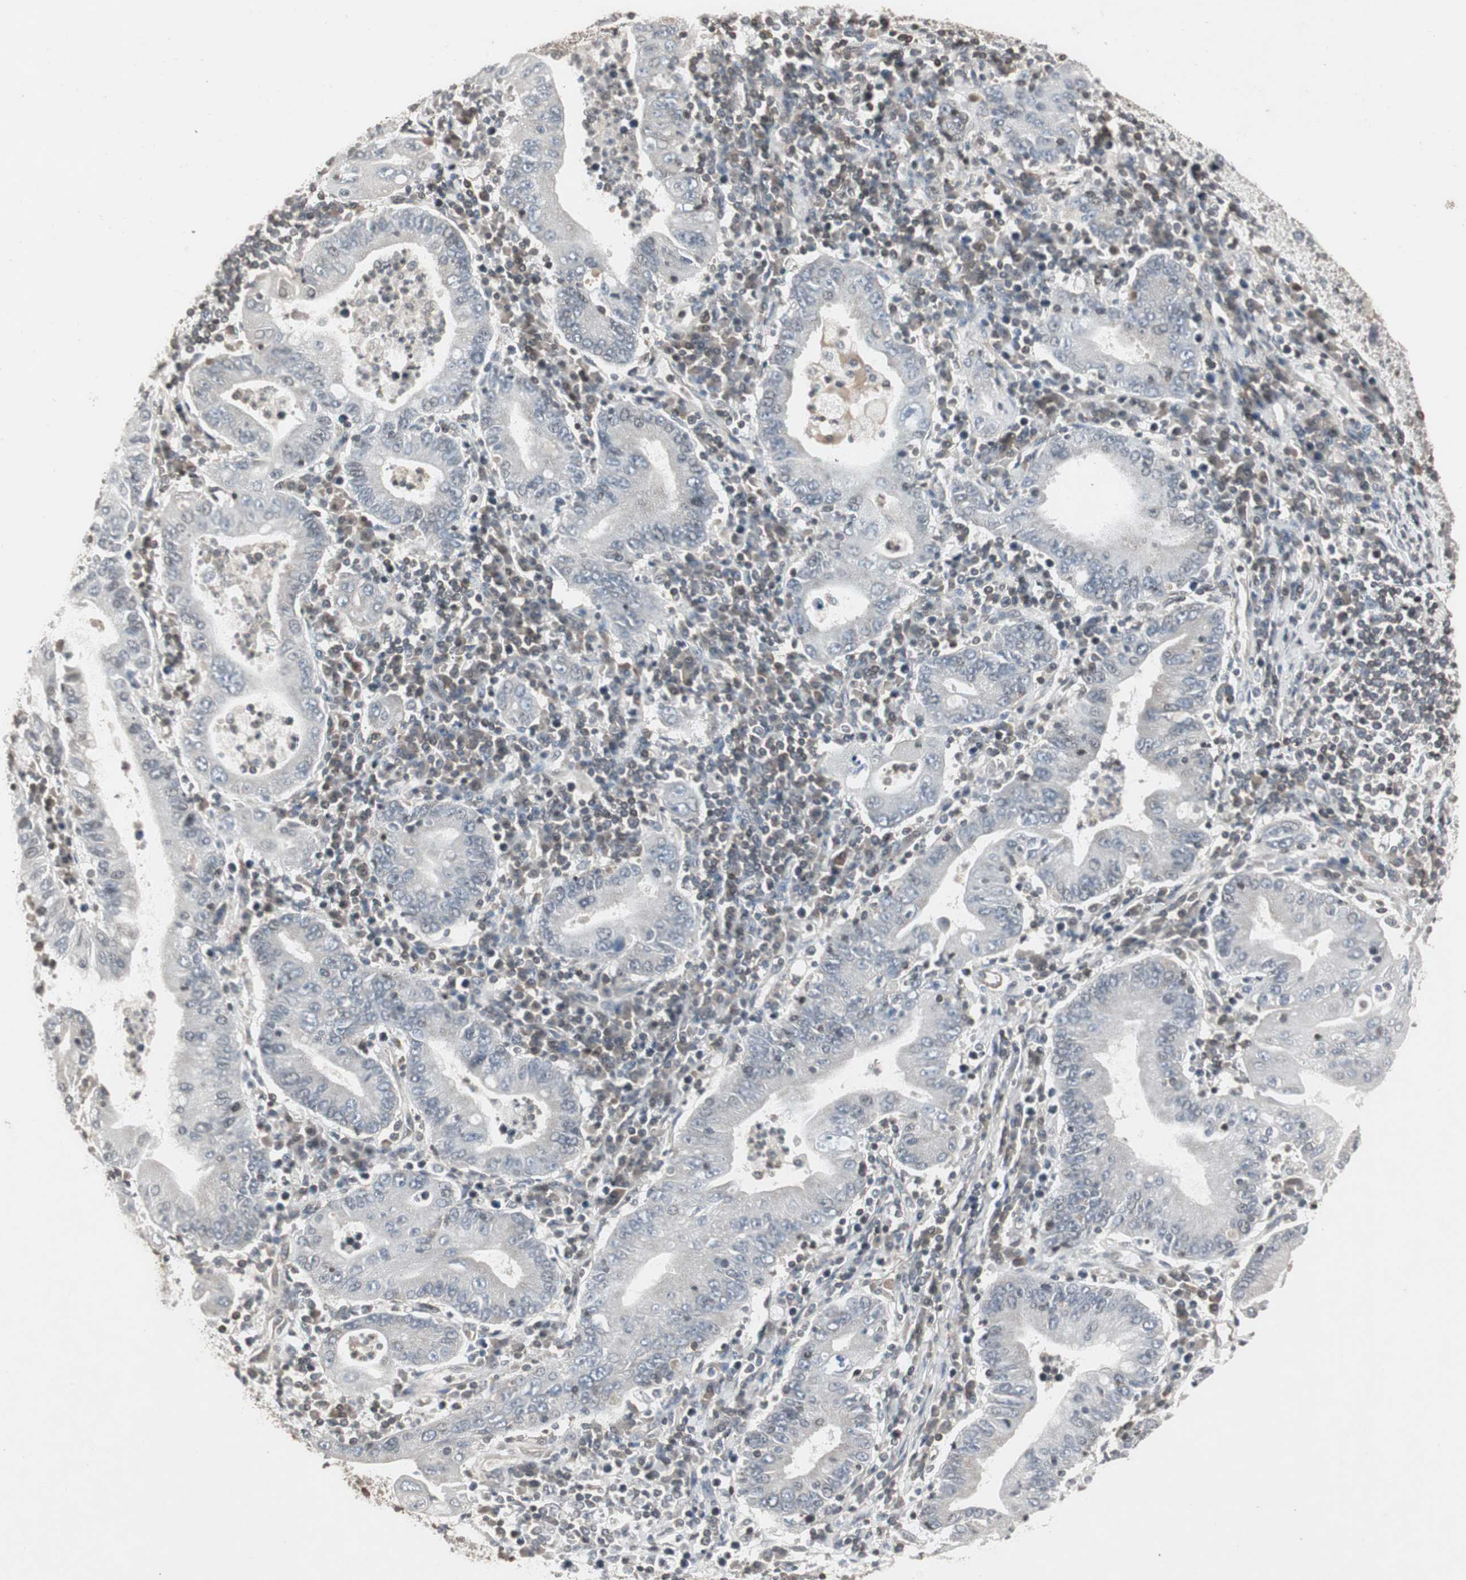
{"staining": {"intensity": "negative", "quantity": "none", "location": "none"}, "tissue": "stomach cancer", "cell_type": "Tumor cells", "image_type": "cancer", "snomed": [{"axis": "morphology", "description": "Normal tissue, NOS"}, {"axis": "morphology", "description": "Adenocarcinoma, NOS"}, {"axis": "topography", "description": "Esophagus"}, {"axis": "topography", "description": "Stomach, upper"}, {"axis": "topography", "description": "Peripheral nerve tissue"}], "caption": "A high-resolution image shows immunohistochemistry staining of stomach cancer, which shows no significant expression in tumor cells.", "gene": "ARHGEF1", "patient": {"sex": "male", "age": 62}}